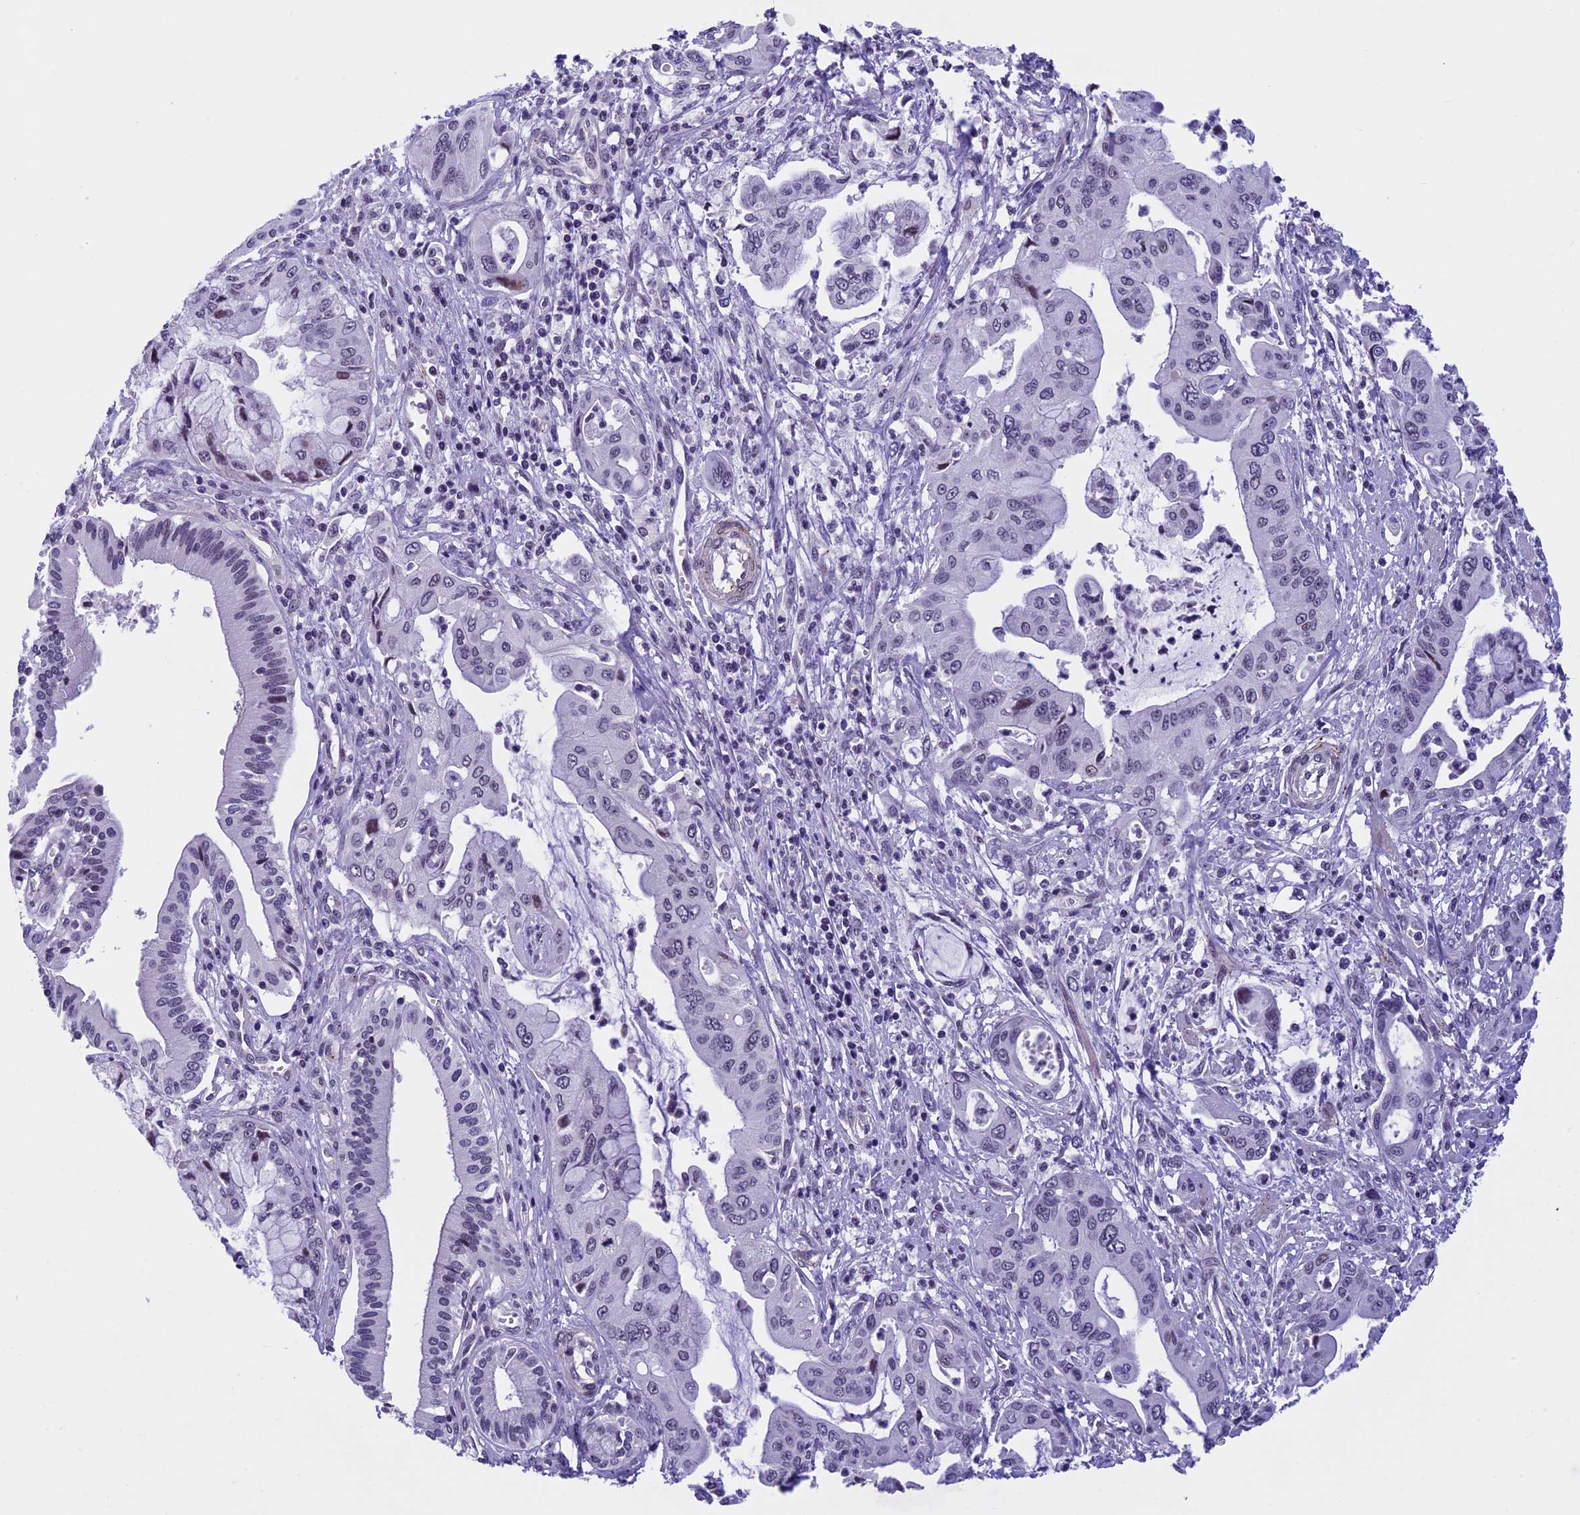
{"staining": {"intensity": "weak", "quantity": "<25%", "location": "nuclear"}, "tissue": "pancreatic cancer", "cell_type": "Tumor cells", "image_type": "cancer", "snomed": [{"axis": "morphology", "description": "Adenocarcinoma, NOS"}, {"axis": "topography", "description": "Pancreas"}], "caption": "Immunohistochemical staining of human pancreatic cancer (adenocarcinoma) demonstrates no significant staining in tumor cells.", "gene": "NIPBL", "patient": {"sex": "male", "age": 46}}